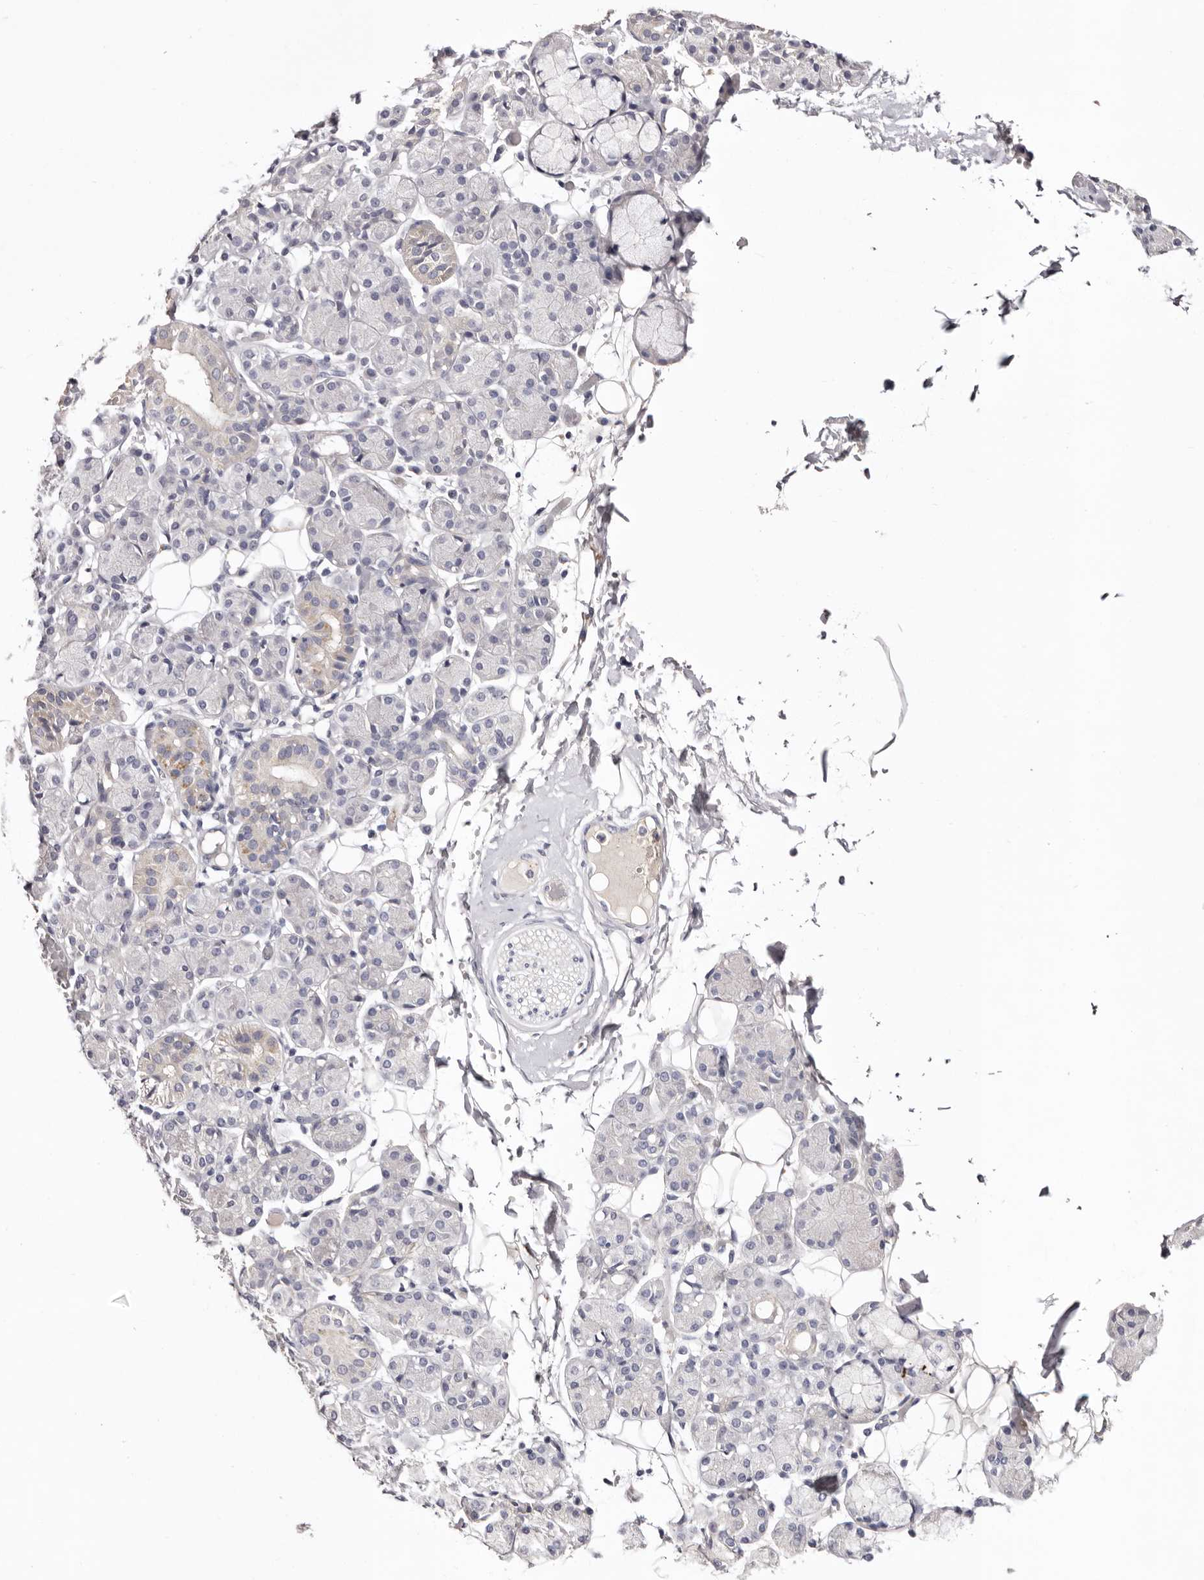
{"staining": {"intensity": "negative", "quantity": "none", "location": "none"}, "tissue": "salivary gland", "cell_type": "Glandular cells", "image_type": "normal", "snomed": [{"axis": "morphology", "description": "Normal tissue, NOS"}, {"axis": "topography", "description": "Salivary gland"}], "caption": "Immunohistochemical staining of unremarkable salivary gland displays no significant staining in glandular cells.", "gene": "LMLN", "patient": {"sex": "male", "age": 63}}